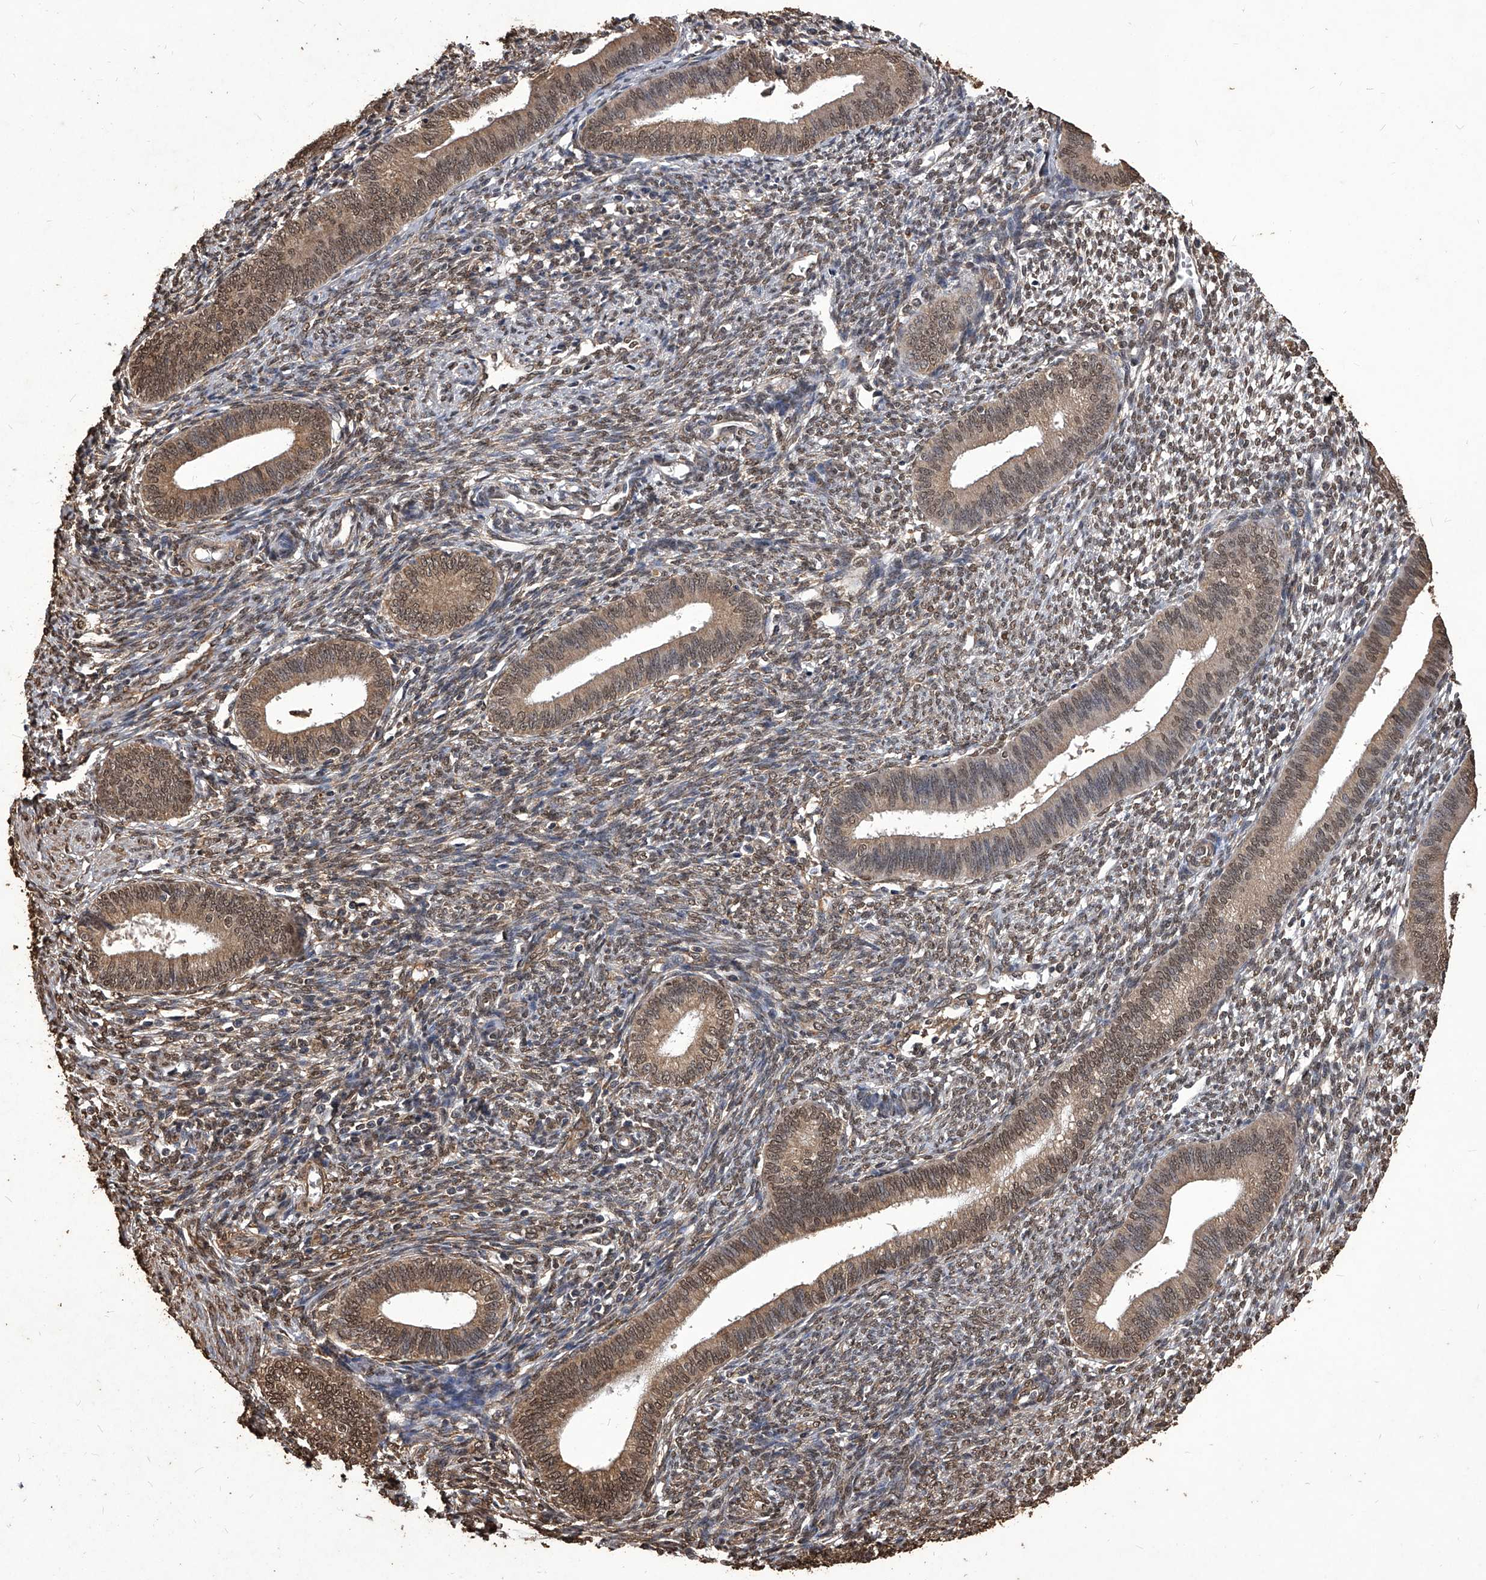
{"staining": {"intensity": "moderate", "quantity": ">75%", "location": "nuclear"}, "tissue": "endometrium", "cell_type": "Cells in endometrial stroma", "image_type": "normal", "snomed": [{"axis": "morphology", "description": "Normal tissue, NOS"}, {"axis": "topography", "description": "Endometrium"}], "caption": "A brown stain labels moderate nuclear positivity of a protein in cells in endometrial stroma of normal human endometrium.", "gene": "FBXL4", "patient": {"sex": "female", "age": 46}}